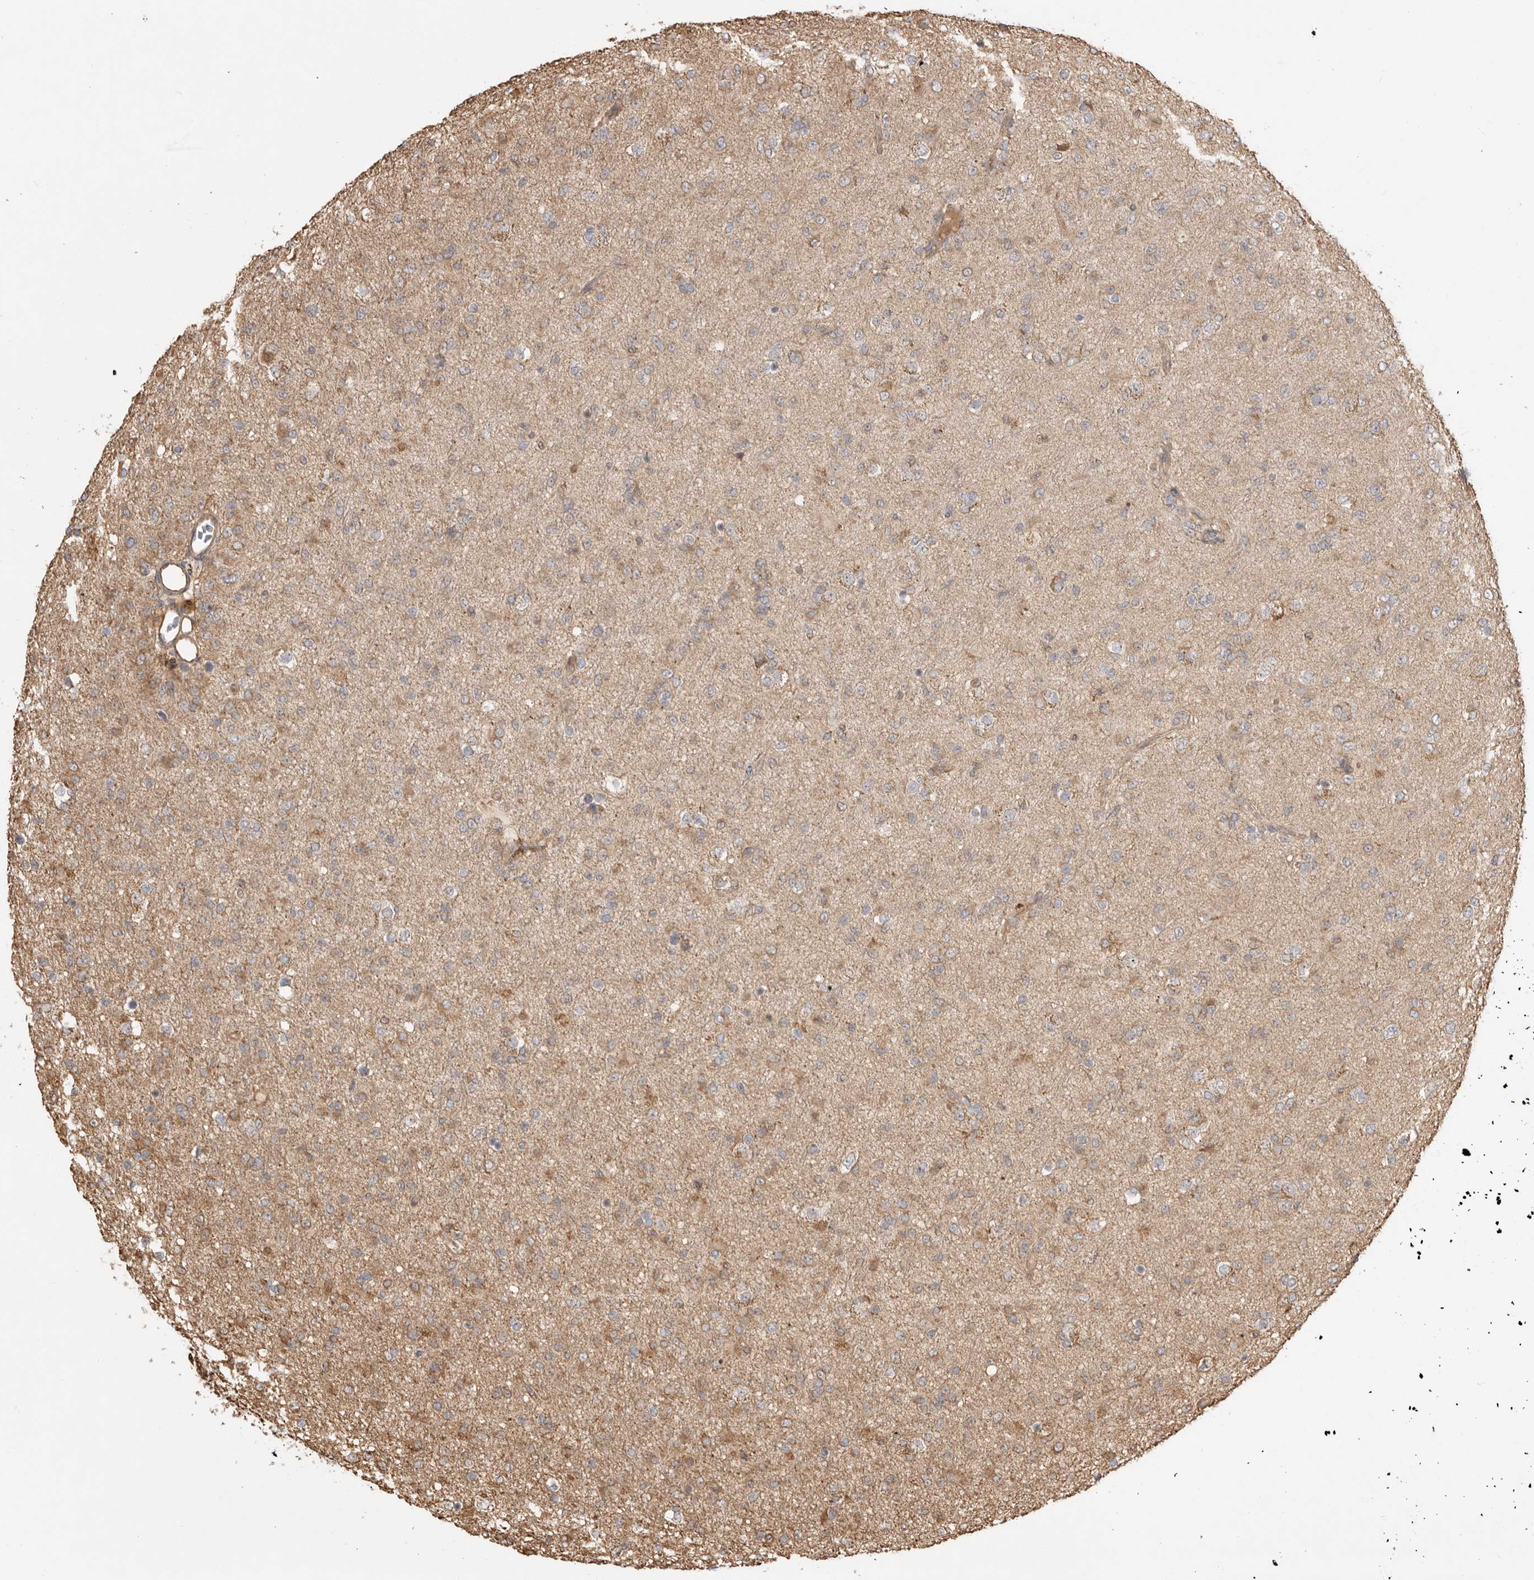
{"staining": {"intensity": "moderate", "quantity": "25%-75%", "location": "cytoplasmic/membranous"}, "tissue": "glioma", "cell_type": "Tumor cells", "image_type": "cancer", "snomed": [{"axis": "morphology", "description": "Glioma, malignant, Low grade"}, {"axis": "topography", "description": "Brain"}], "caption": "Human malignant glioma (low-grade) stained with a brown dye demonstrates moderate cytoplasmic/membranous positive positivity in about 25%-75% of tumor cells.", "gene": "DPH7", "patient": {"sex": "male", "age": 65}}